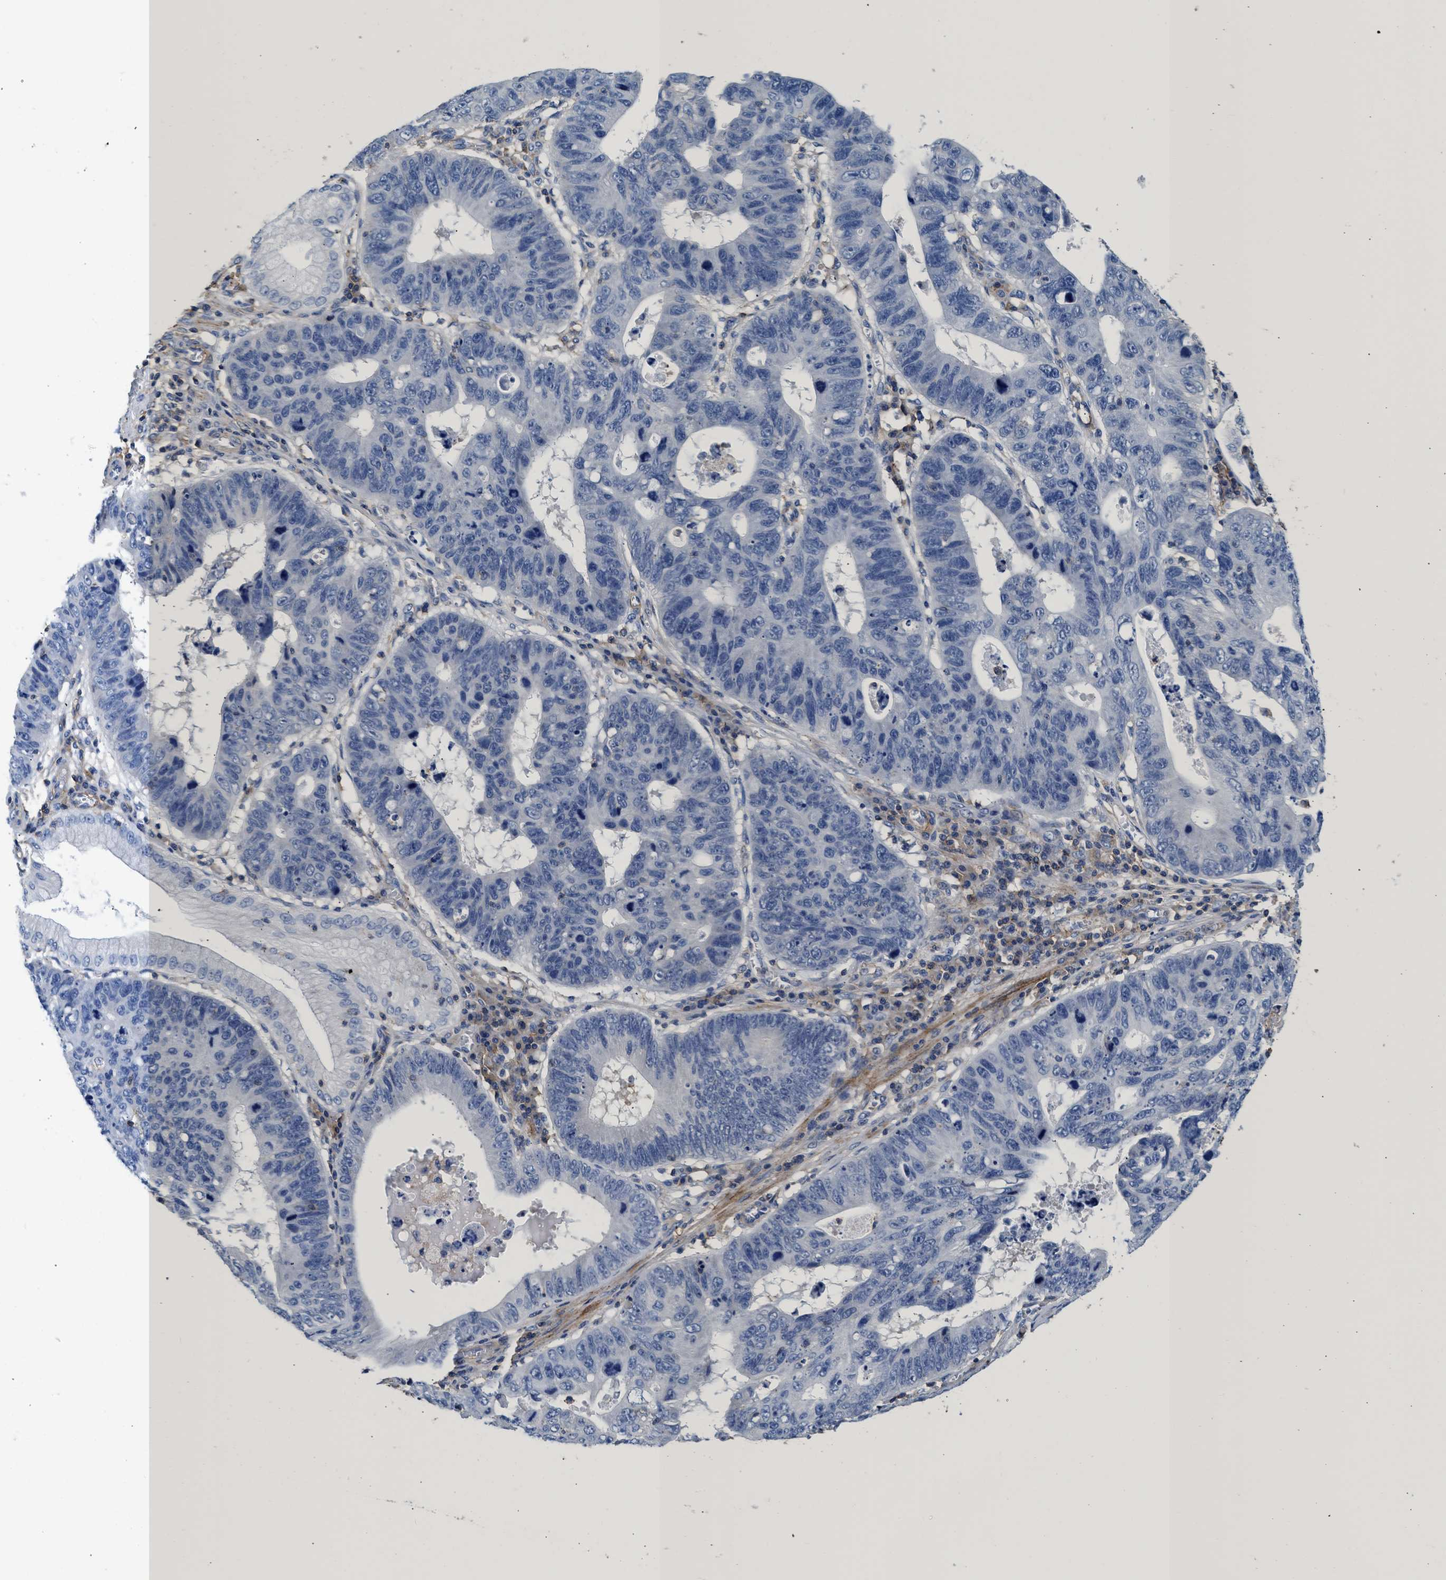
{"staining": {"intensity": "negative", "quantity": "none", "location": "none"}, "tissue": "stomach cancer", "cell_type": "Tumor cells", "image_type": "cancer", "snomed": [{"axis": "morphology", "description": "Adenocarcinoma, NOS"}, {"axis": "topography", "description": "Stomach"}], "caption": "Protein analysis of stomach cancer exhibits no significant expression in tumor cells.", "gene": "KCNQ4", "patient": {"sex": "male", "age": 59}}